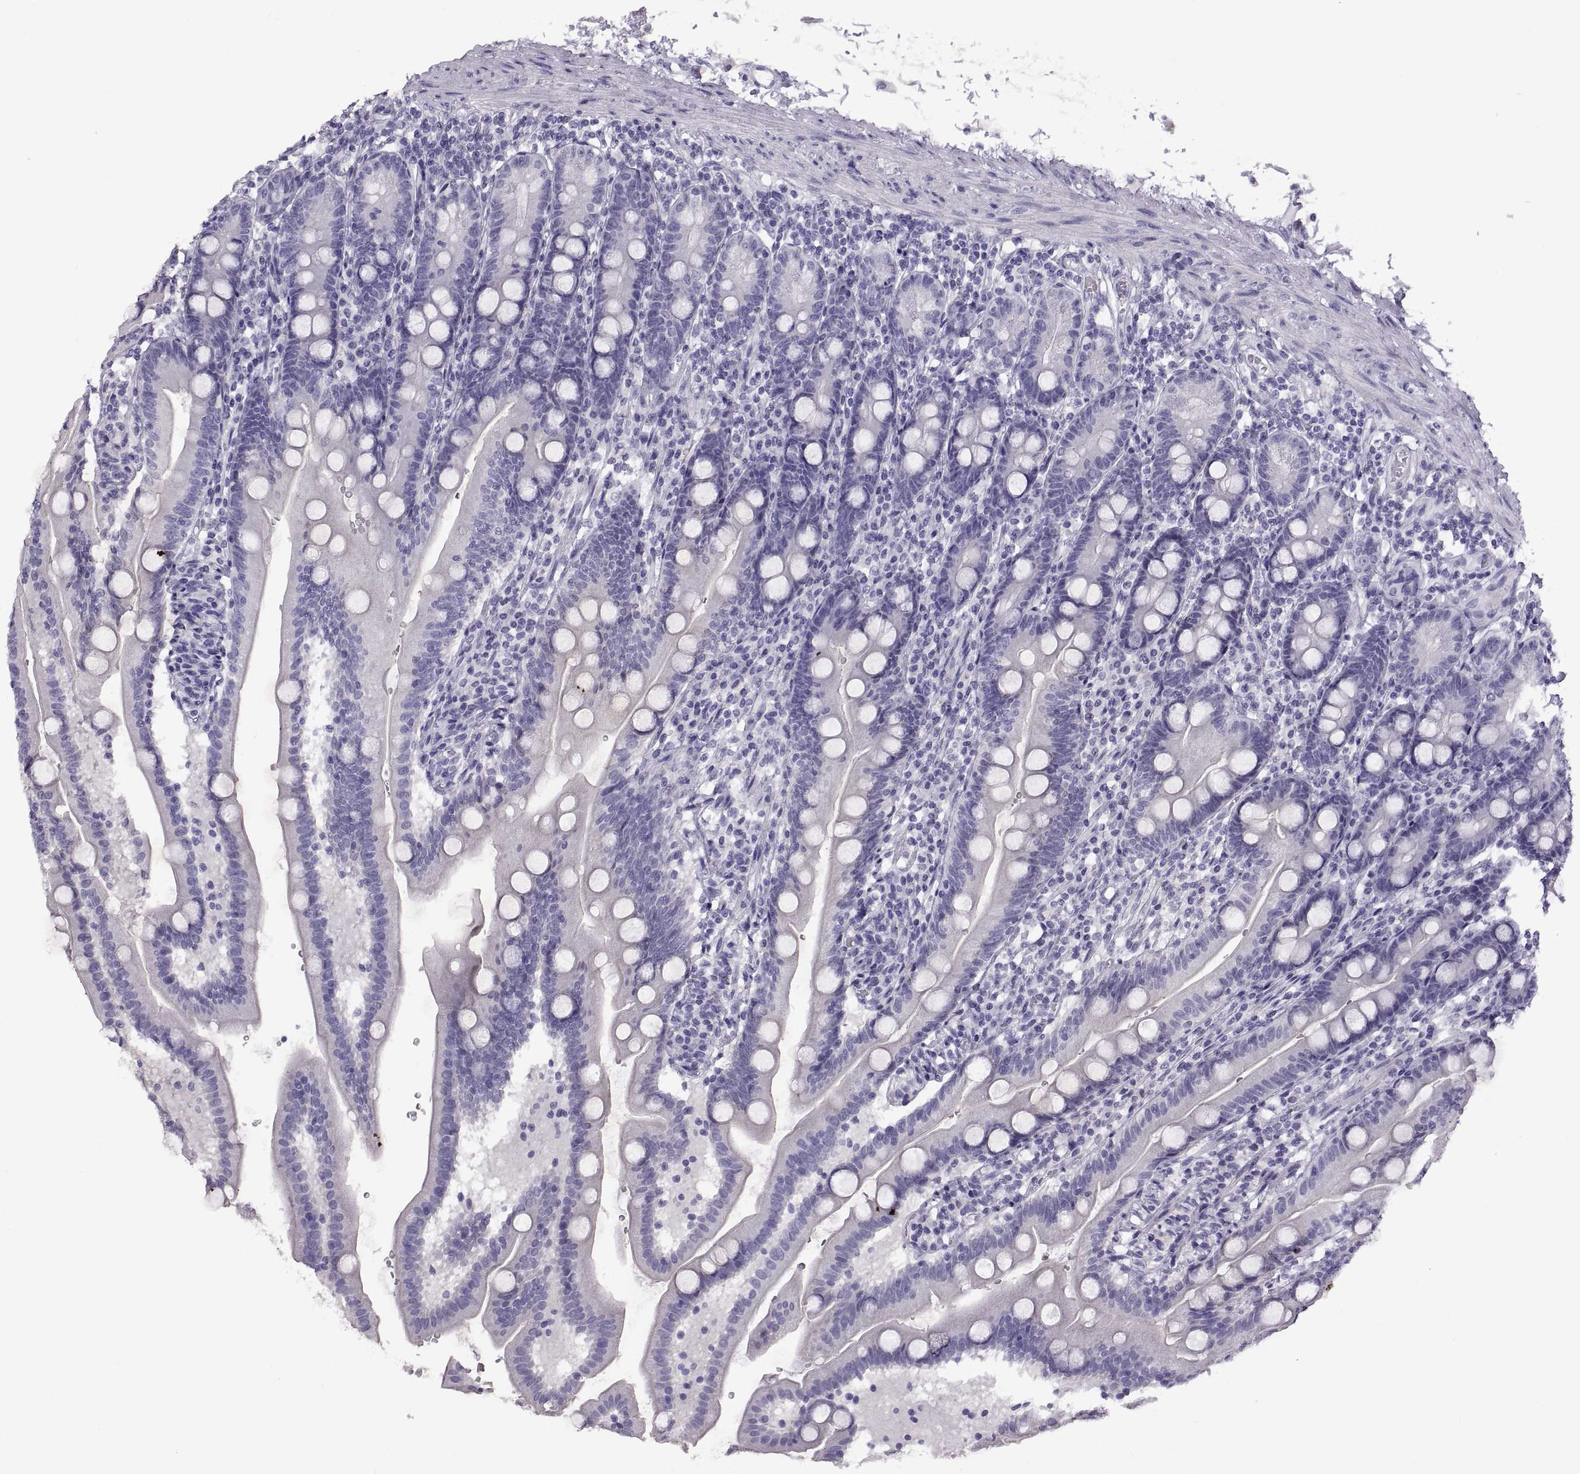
{"staining": {"intensity": "negative", "quantity": "none", "location": "none"}, "tissue": "duodenum", "cell_type": "Glandular cells", "image_type": "normal", "snomed": [{"axis": "morphology", "description": "Normal tissue, NOS"}, {"axis": "topography", "description": "Duodenum"}], "caption": "This is an IHC micrograph of benign human duodenum. There is no positivity in glandular cells.", "gene": "RDM1", "patient": {"sex": "female", "age": 67}}